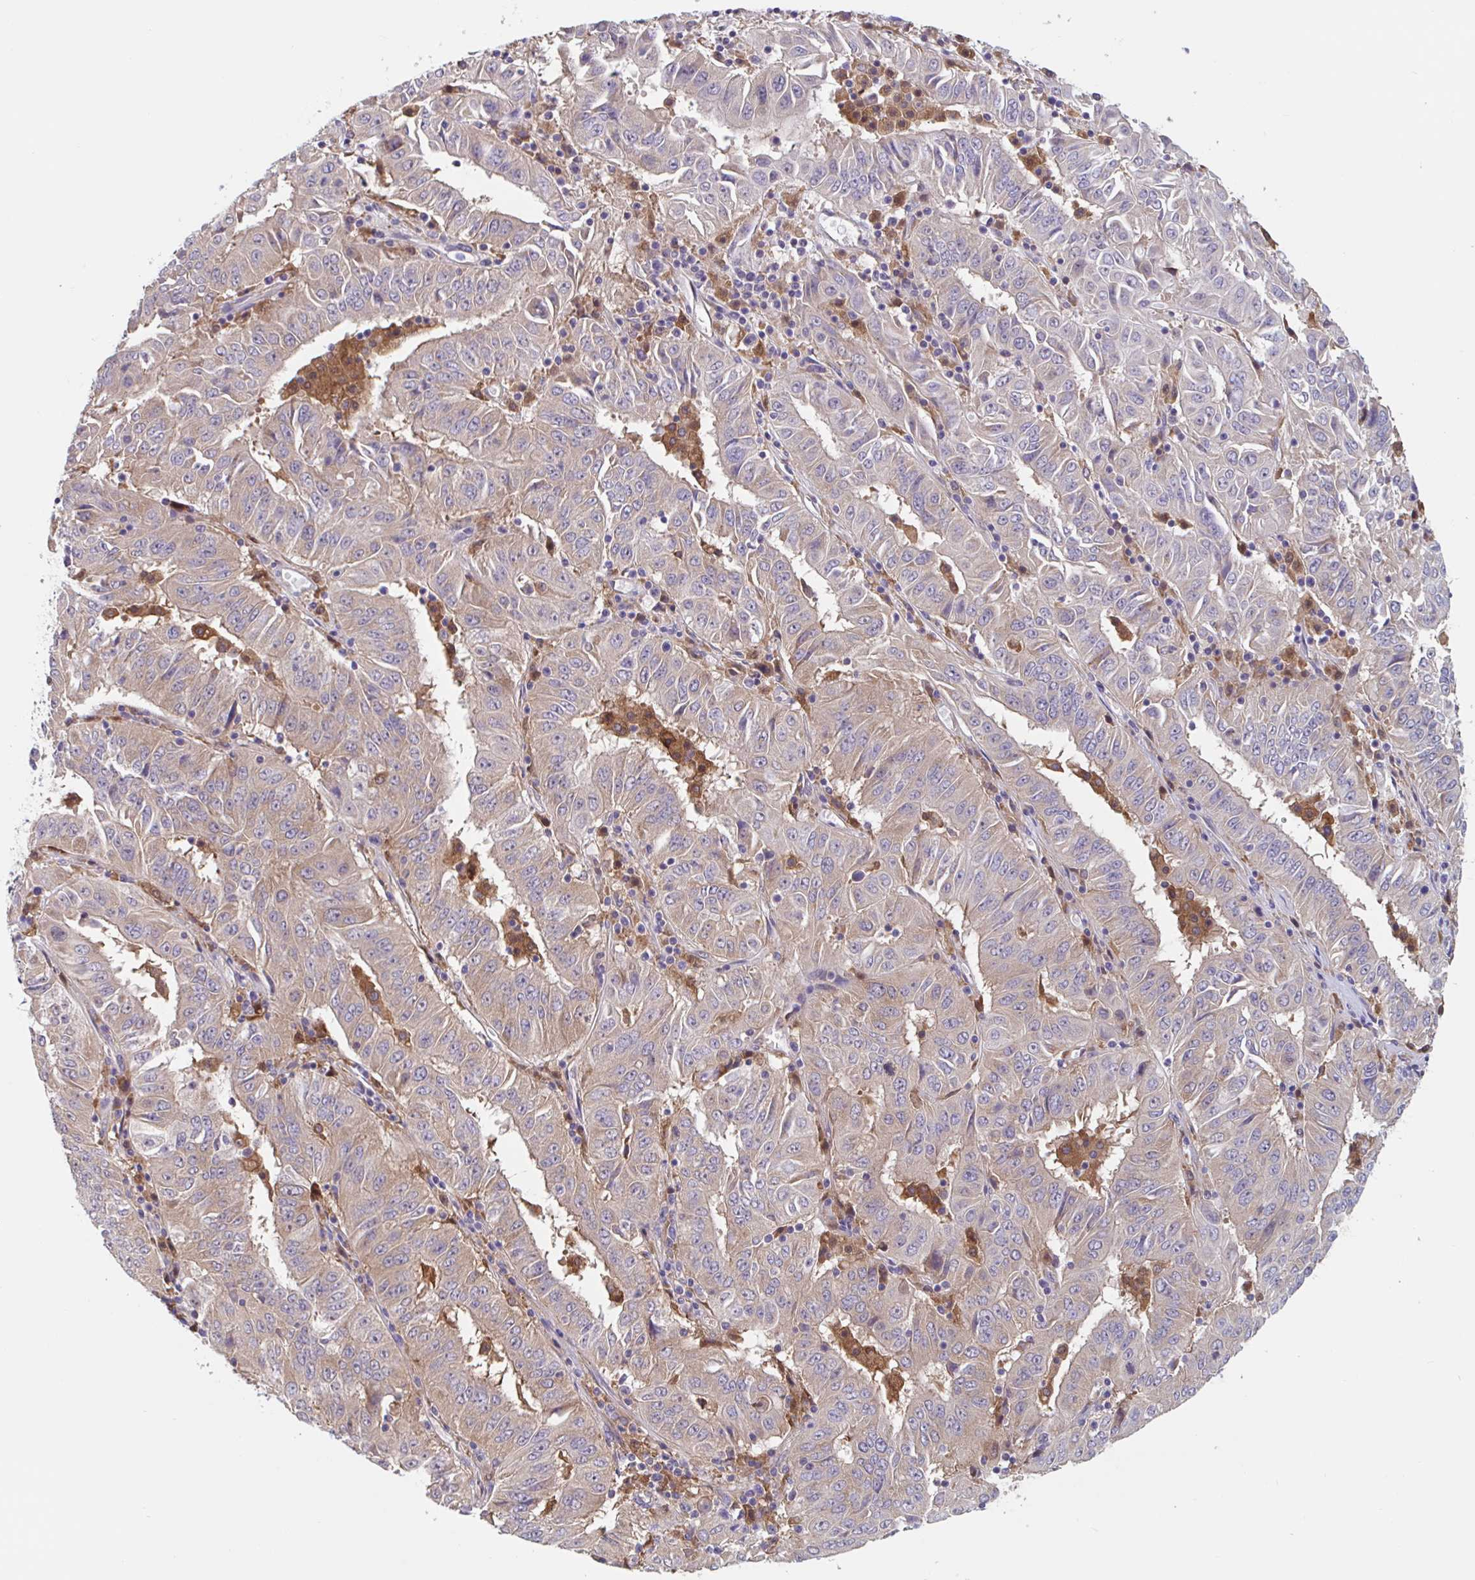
{"staining": {"intensity": "weak", "quantity": ">75%", "location": "cytoplasmic/membranous"}, "tissue": "pancreatic cancer", "cell_type": "Tumor cells", "image_type": "cancer", "snomed": [{"axis": "morphology", "description": "Adenocarcinoma, NOS"}, {"axis": "topography", "description": "Pancreas"}], "caption": "An image of adenocarcinoma (pancreatic) stained for a protein reveals weak cytoplasmic/membranous brown staining in tumor cells.", "gene": "SNX8", "patient": {"sex": "male", "age": 63}}